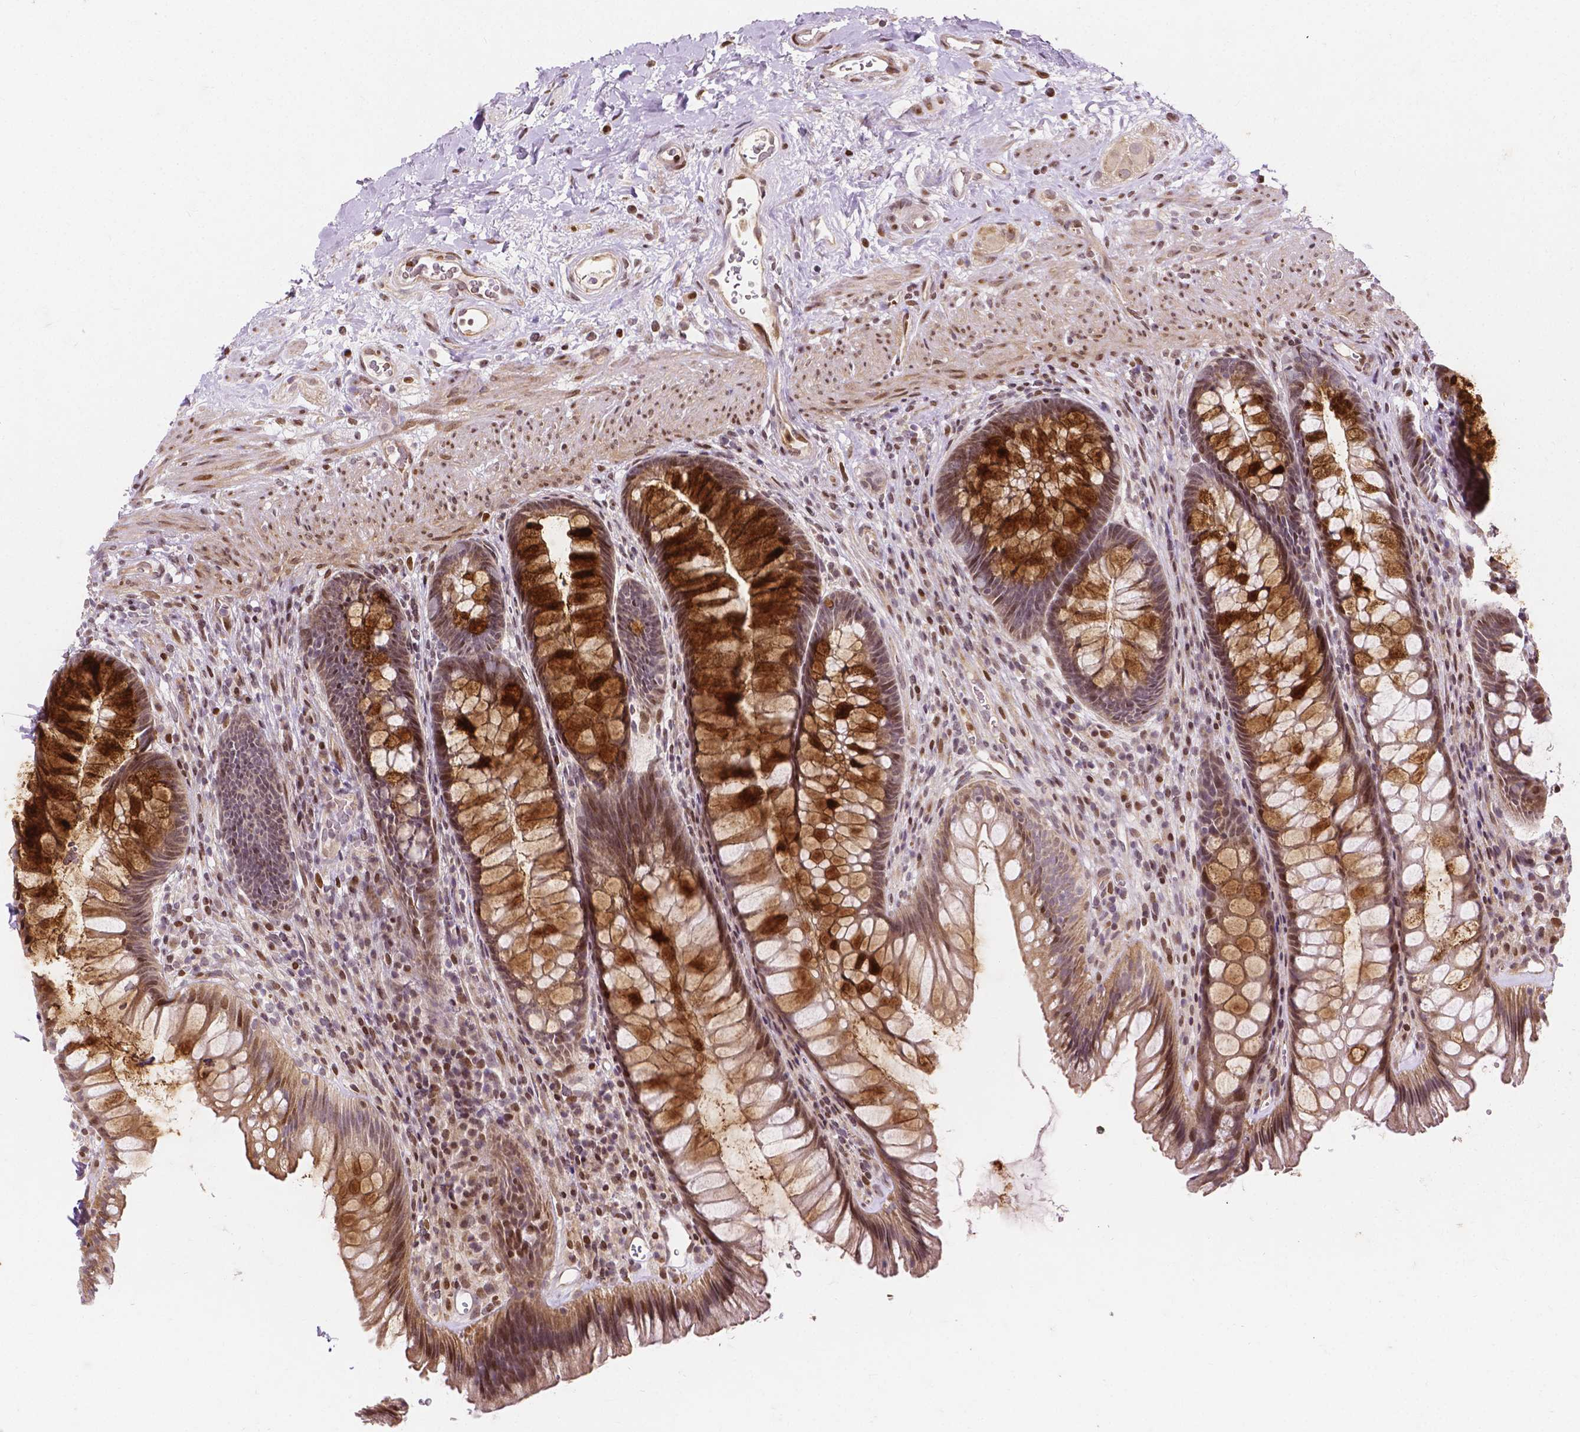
{"staining": {"intensity": "strong", "quantity": "25%-75%", "location": "cytoplasmic/membranous,nuclear"}, "tissue": "rectum", "cell_type": "Glandular cells", "image_type": "normal", "snomed": [{"axis": "morphology", "description": "Normal tissue, NOS"}, {"axis": "topography", "description": "Rectum"}], "caption": "Strong cytoplasmic/membranous,nuclear expression for a protein is identified in about 25%-75% of glandular cells of normal rectum using IHC.", "gene": "PTPN18", "patient": {"sex": "male", "age": 53}}